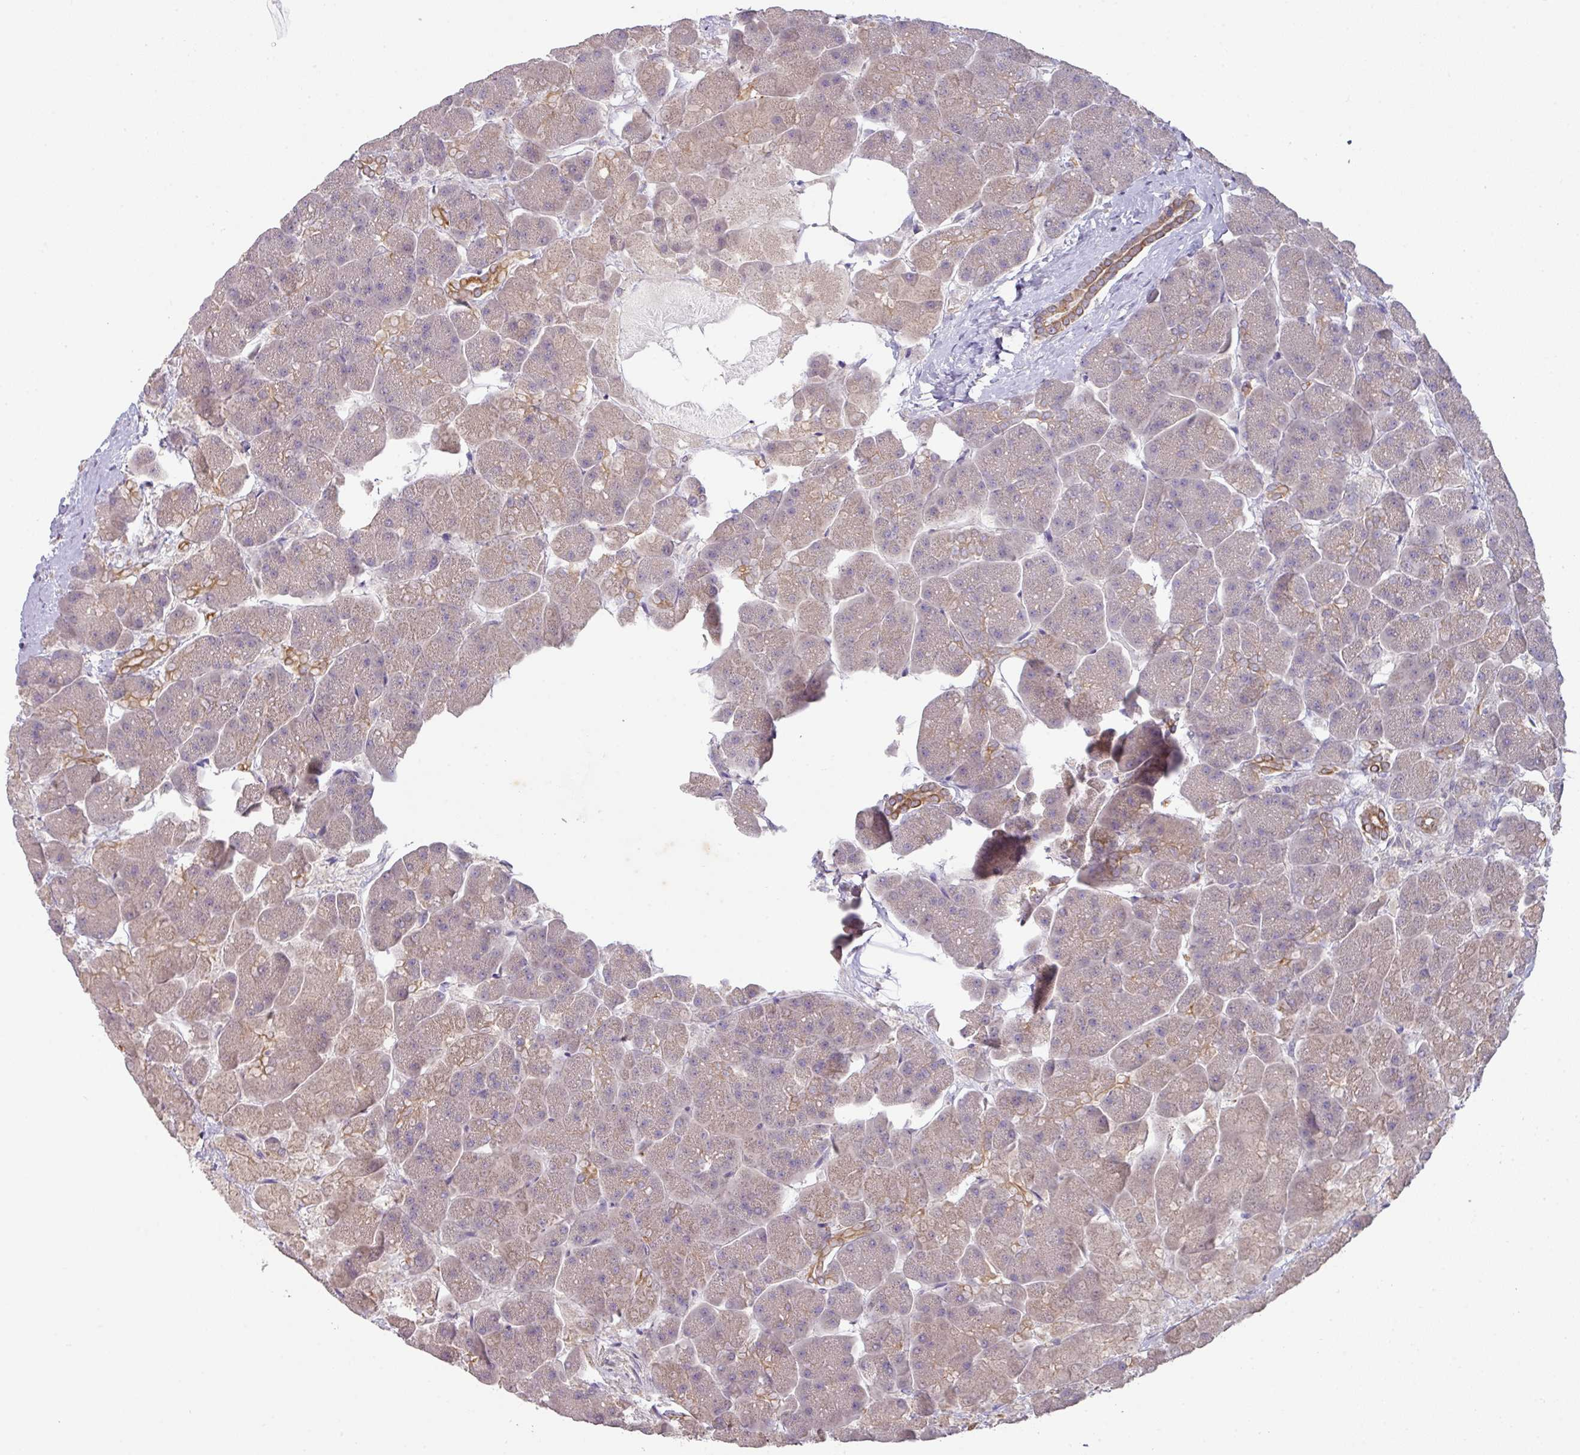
{"staining": {"intensity": "moderate", "quantity": "<25%", "location": "cytoplasmic/membranous"}, "tissue": "pancreas", "cell_type": "Exocrine glandular cells", "image_type": "normal", "snomed": [{"axis": "morphology", "description": "Normal tissue, NOS"}, {"axis": "topography", "description": "Pancreas"}, {"axis": "topography", "description": "Peripheral nerve tissue"}], "caption": "IHC image of unremarkable pancreas: human pancreas stained using immunohistochemistry (IHC) reveals low levels of moderate protein expression localized specifically in the cytoplasmic/membranous of exocrine glandular cells, appearing as a cytoplasmic/membranous brown color.", "gene": "ZNF266", "patient": {"sex": "male", "age": 54}}